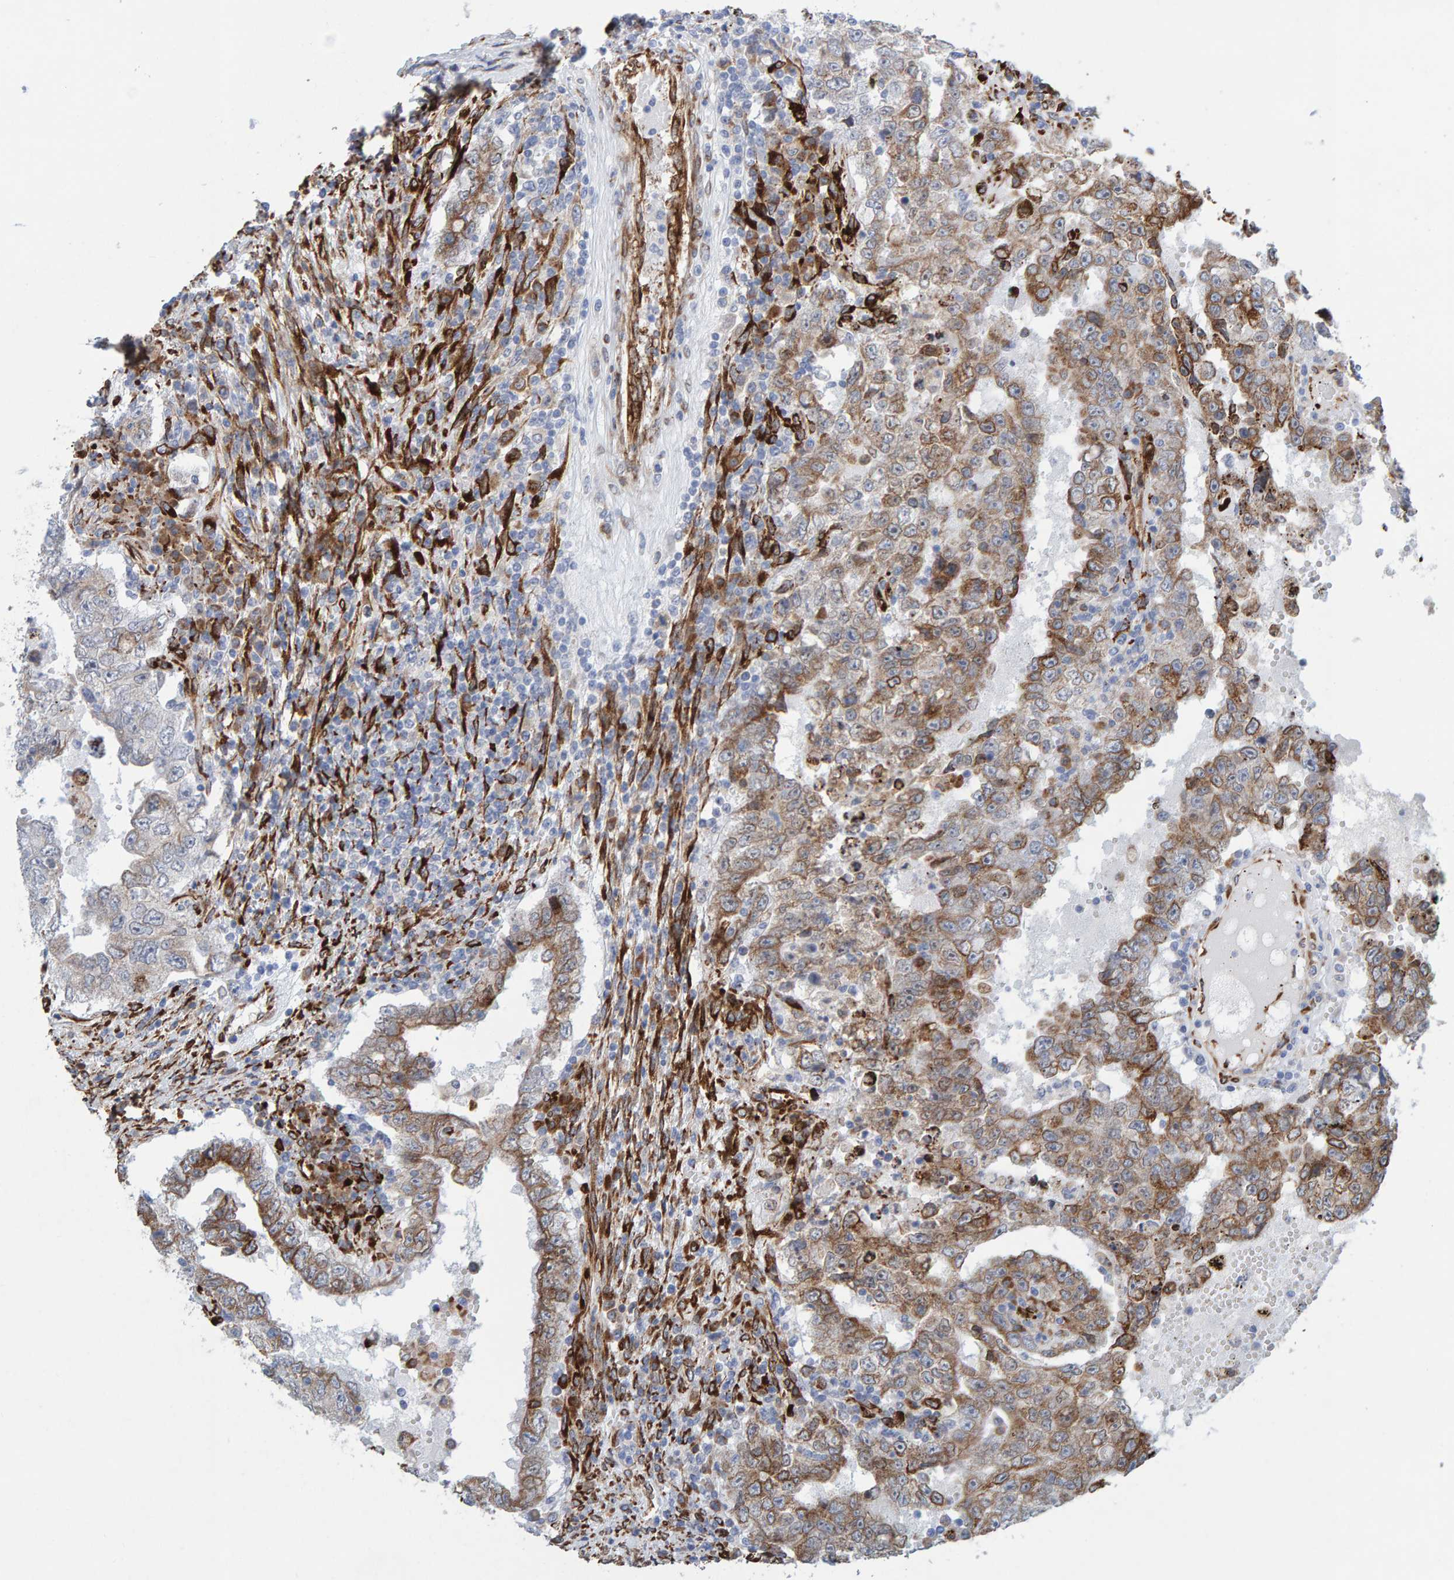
{"staining": {"intensity": "moderate", "quantity": ">75%", "location": "cytoplasmic/membranous"}, "tissue": "testis cancer", "cell_type": "Tumor cells", "image_type": "cancer", "snomed": [{"axis": "morphology", "description": "Carcinoma, Embryonal, NOS"}, {"axis": "topography", "description": "Testis"}], "caption": "Tumor cells demonstrate medium levels of moderate cytoplasmic/membranous staining in about >75% of cells in human testis cancer (embryonal carcinoma).", "gene": "MMP16", "patient": {"sex": "male", "age": 26}}